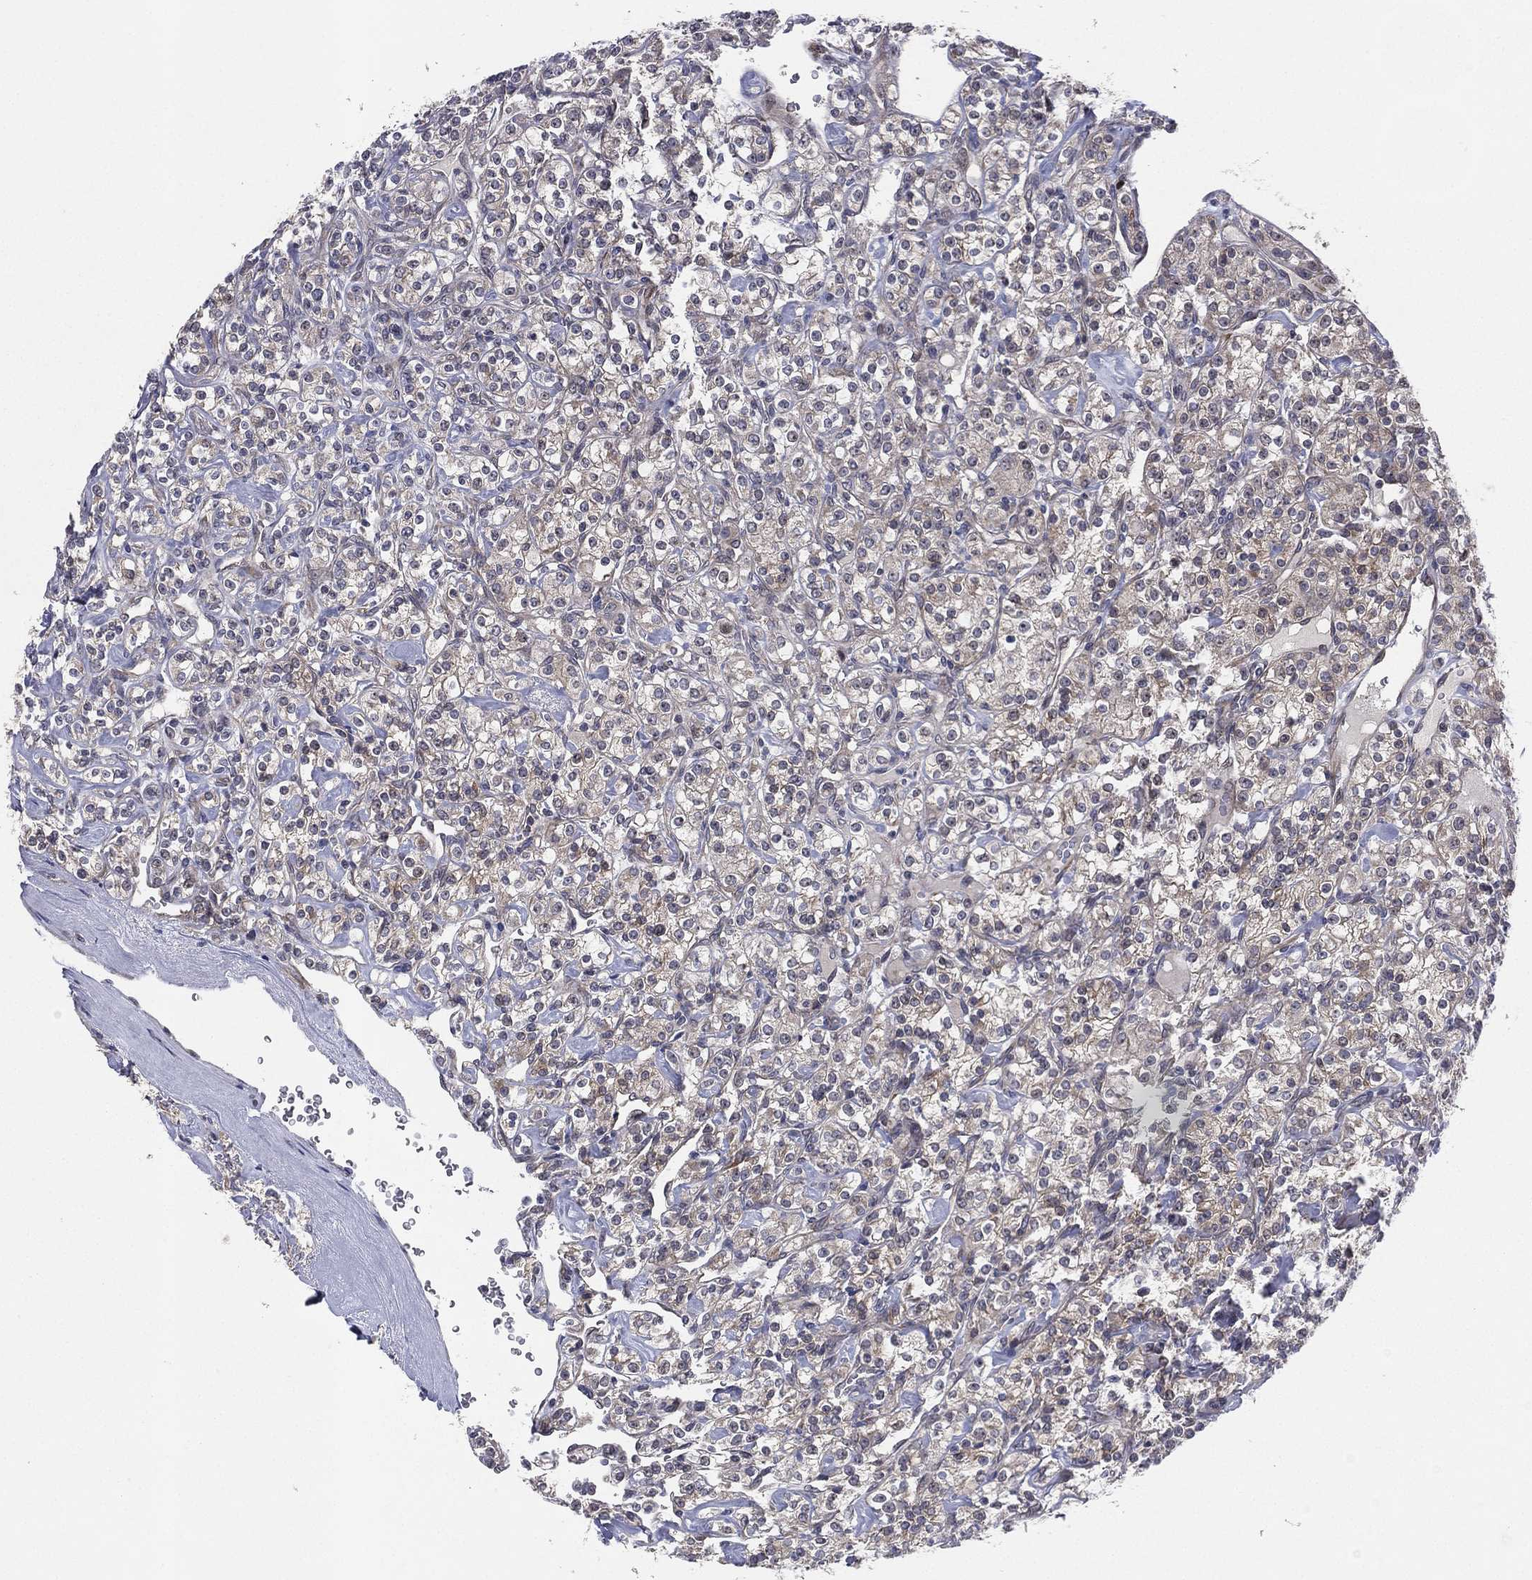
{"staining": {"intensity": "weak", "quantity": "<25%", "location": "cytoplasmic/membranous"}, "tissue": "renal cancer", "cell_type": "Tumor cells", "image_type": "cancer", "snomed": [{"axis": "morphology", "description": "Adenocarcinoma, NOS"}, {"axis": "topography", "description": "Kidney"}], "caption": "Tumor cells are negative for brown protein staining in renal cancer (adenocarcinoma).", "gene": "KAT14", "patient": {"sex": "male", "age": 77}}